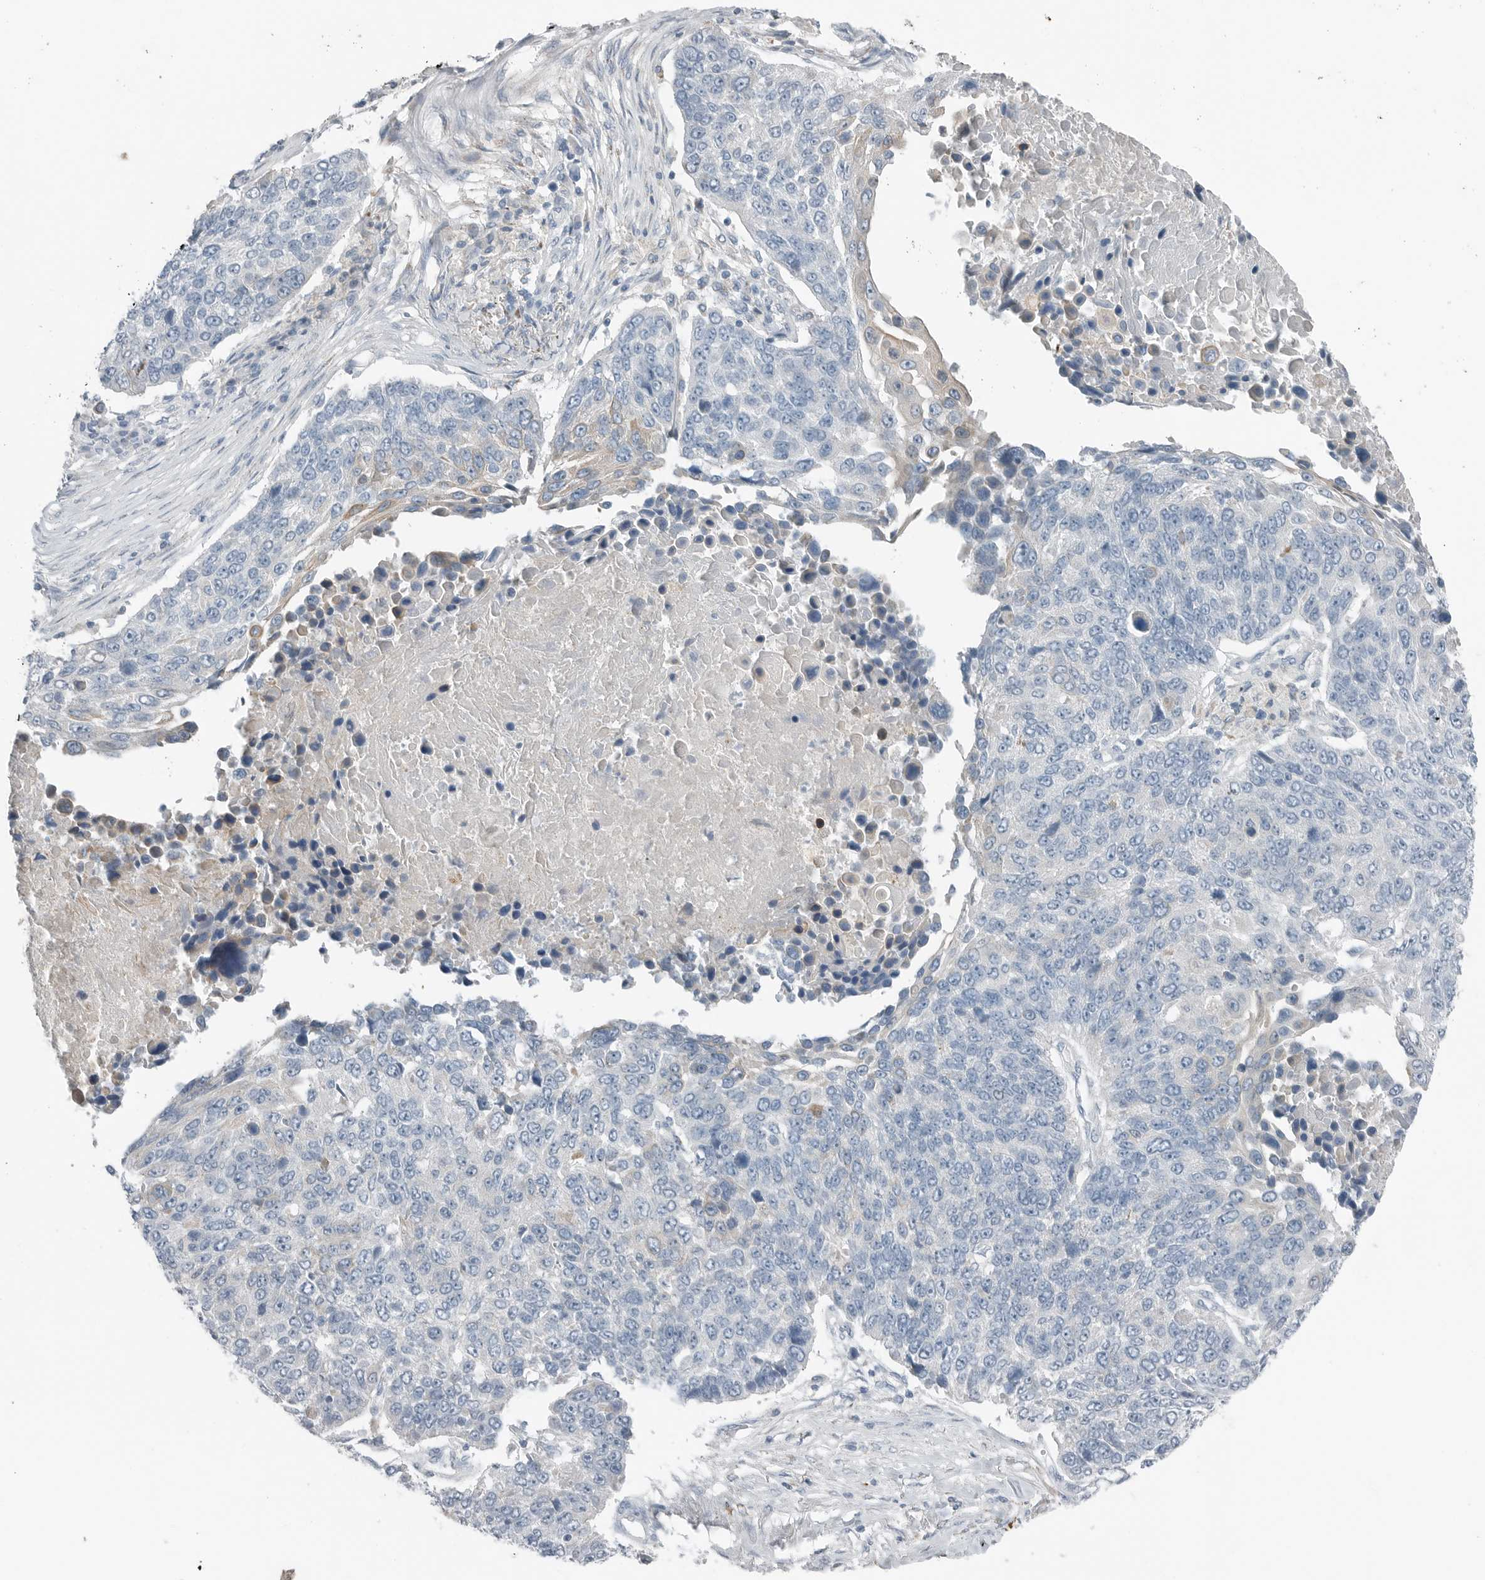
{"staining": {"intensity": "weak", "quantity": "<25%", "location": "cytoplasmic/membranous"}, "tissue": "lung cancer", "cell_type": "Tumor cells", "image_type": "cancer", "snomed": [{"axis": "morphology", "description": "Squamous cell carcinoma, NOS"}, {"axis": "topography", "description": "Lung"}], "caption": "Tumor cells are negative for brown protein staining in squamous cell carcinoma (lung).", "gene": "SERPINB7", "patient": {"sex": "male", "age": 66}}